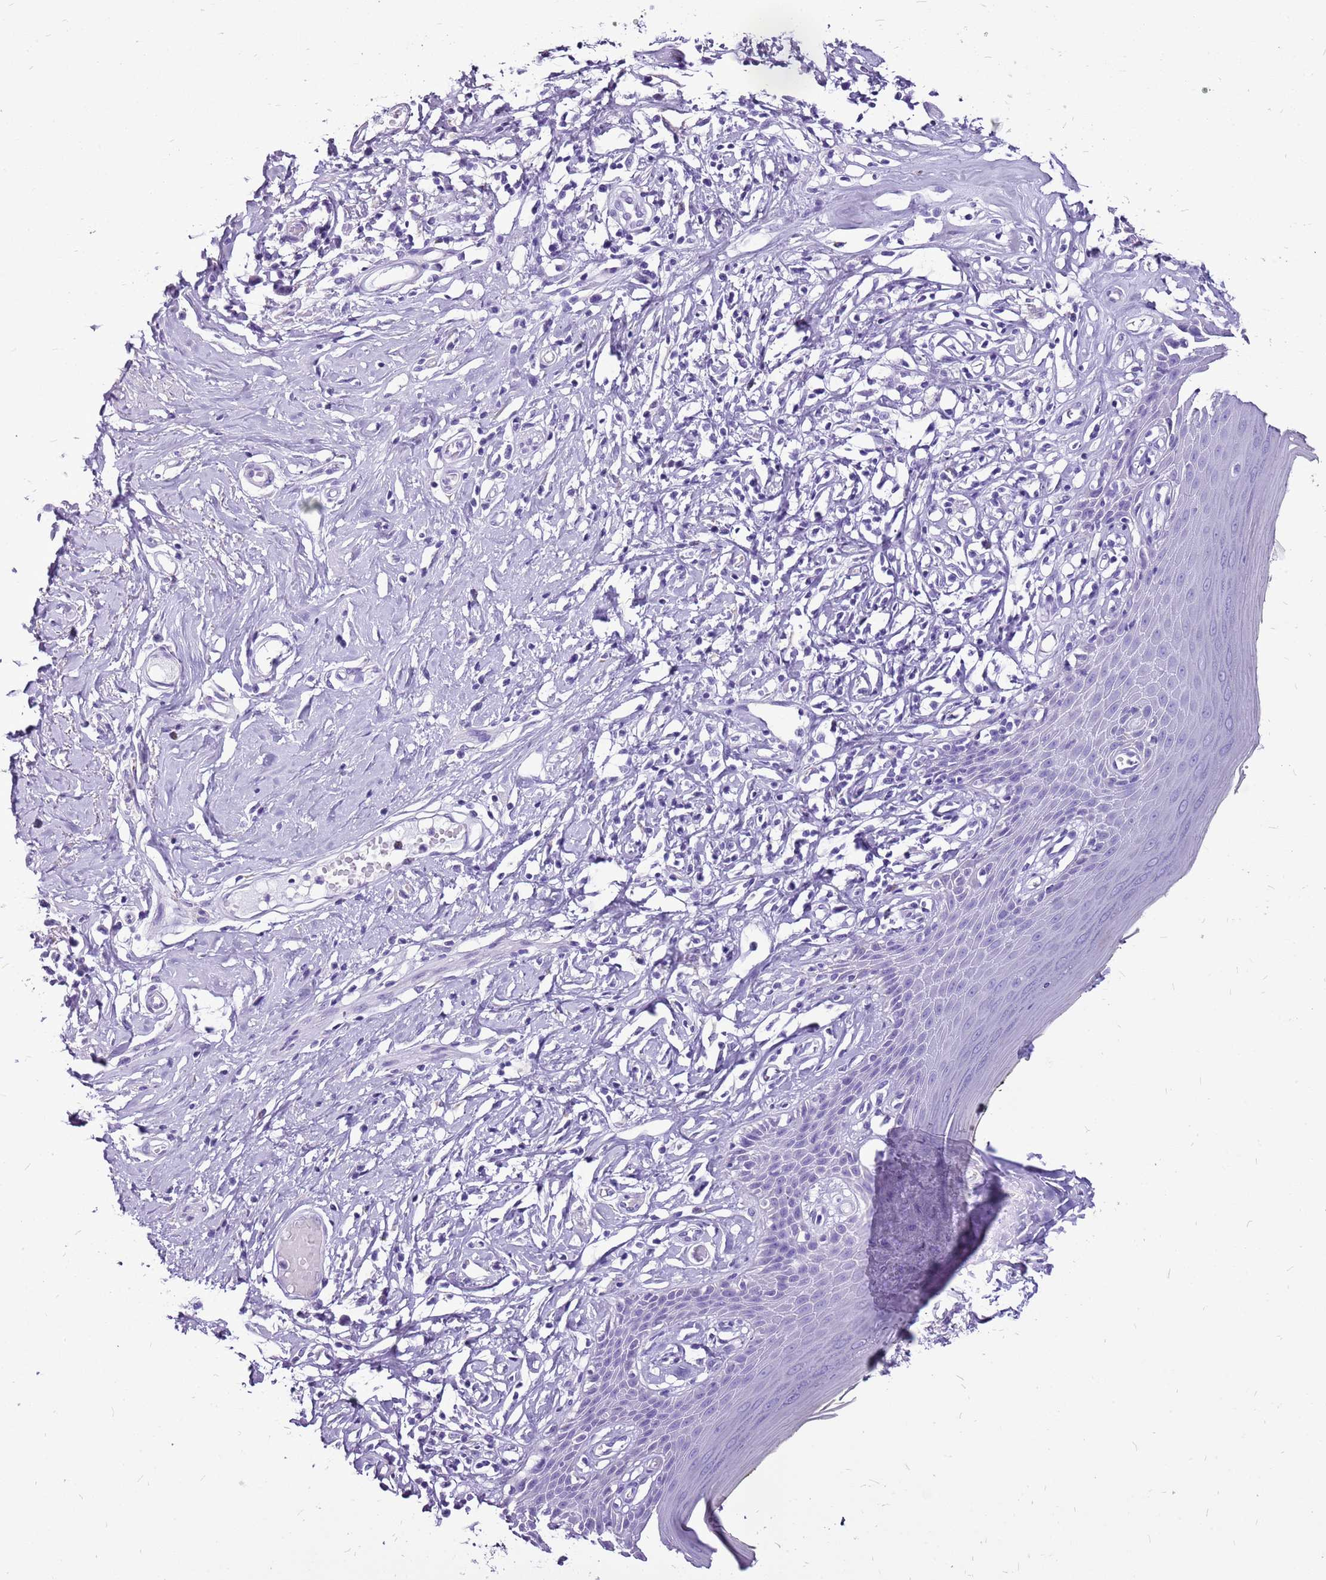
{"staining": {"intensity": "negative", "quantity": "none", "location": "none"}, "tissue": "skin", "cell_type": "Epidermal cells", "image_type": "normal", "snomed": [{"axis": "morphology", "description": "Normal tissue, NOS"}, {"axis": "morphology", "description": "Inflammation, NOS"}, {"axis": "topography", "description": "Vulva"}], "caption": "Human skin stained for a protein using IHC demonstrates no staining in epidermal cells.", "gene": "ACSS3", "patient": {"sex": "female", "age": 84}}